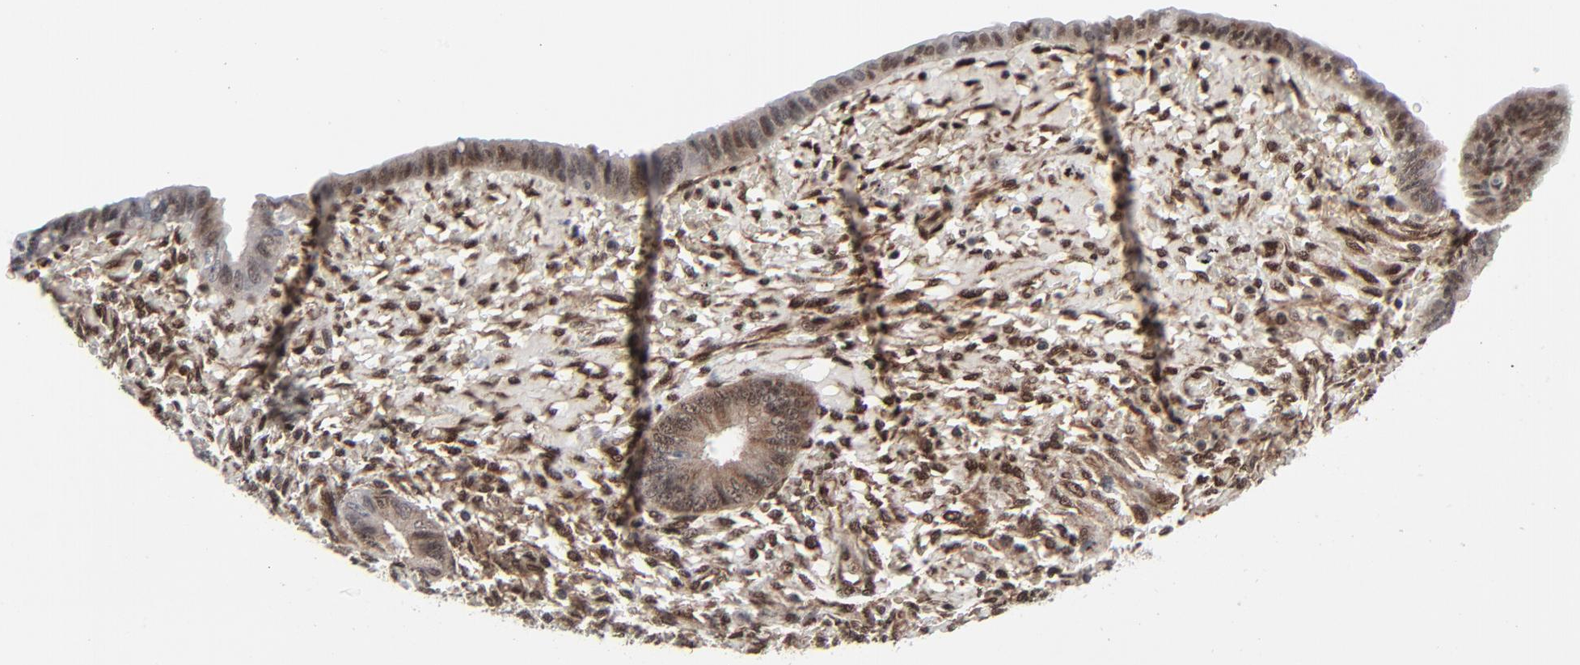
{"staining": {"intensity": "moderate", "quantity": ">75%", "location": "cytoplasmic/membranous,nuclear"}, "tissue": "endometrium", "cell_type": "Cells in endometrial stroma", "image_type": "normal", "snomed": [{"axis": "morphology", "description": "Normal tissue, NOS"}, {"axis": "topography", "description": "Endometrium"}], "caption": "The micrograph exhibits immunohistochemical staining of normal endometrium. There is moderate cytoplasmic/membranous,nuclear expression is seen in about >75% of cells in endometrial stroma.", "gene": "AKT1", "patient": {"sex": "female", "age": 42}}